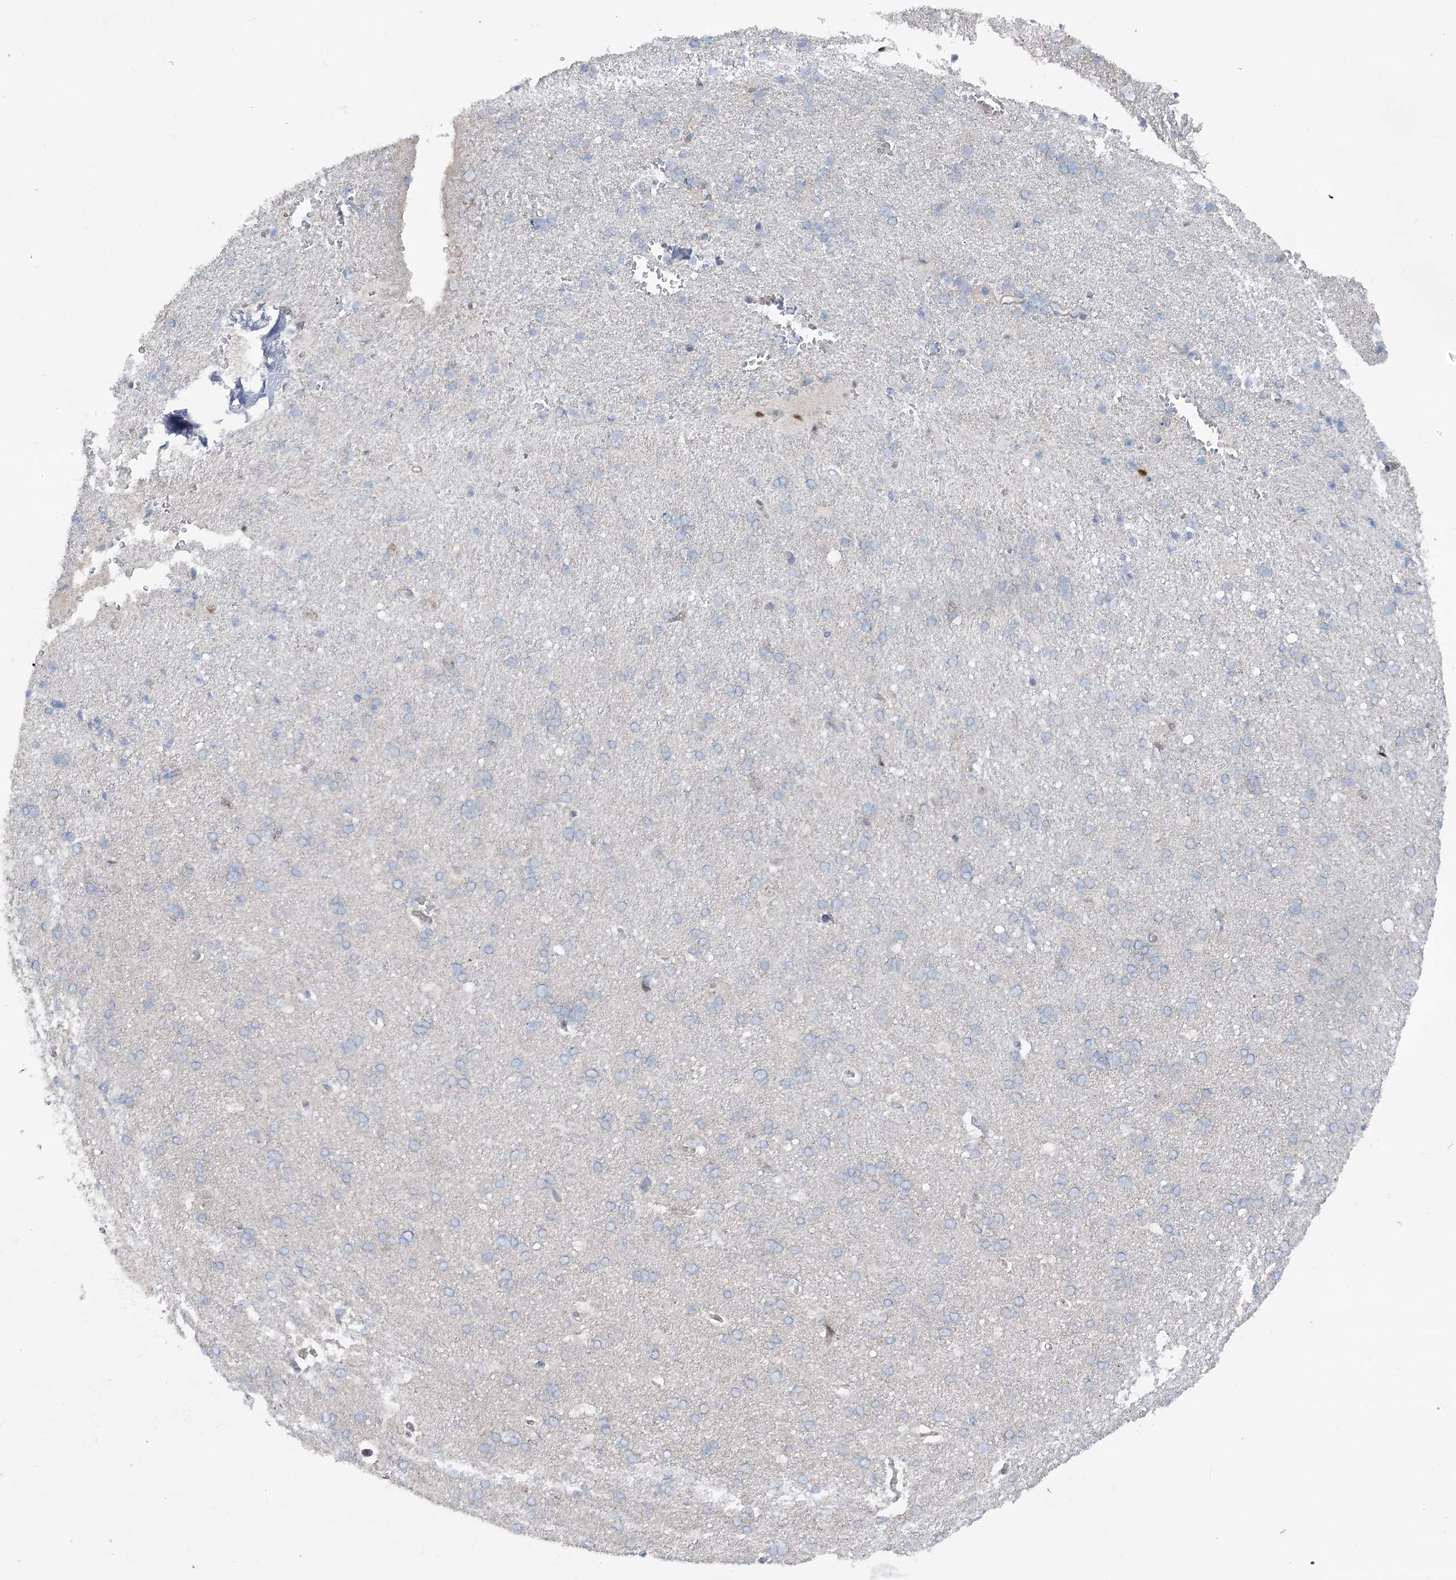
{"staining": {"intensity": "negative", "quantity": "none", "location": "none"}, "tissue": "cerebral cortex", "cell_type": "Endothelial cells", "image_type": "normal", "snomed": [{"axis": "morphology", "description": "Normal tissue, NOS"}, {"axis": "topography", "description": "Cerebral cortex"}], "caption": "Image shows no protein expression in endothelial cells of normal cerebral cortex.", "gene": "LARP1B", "patient": {"sex": "male", "age": 62}}